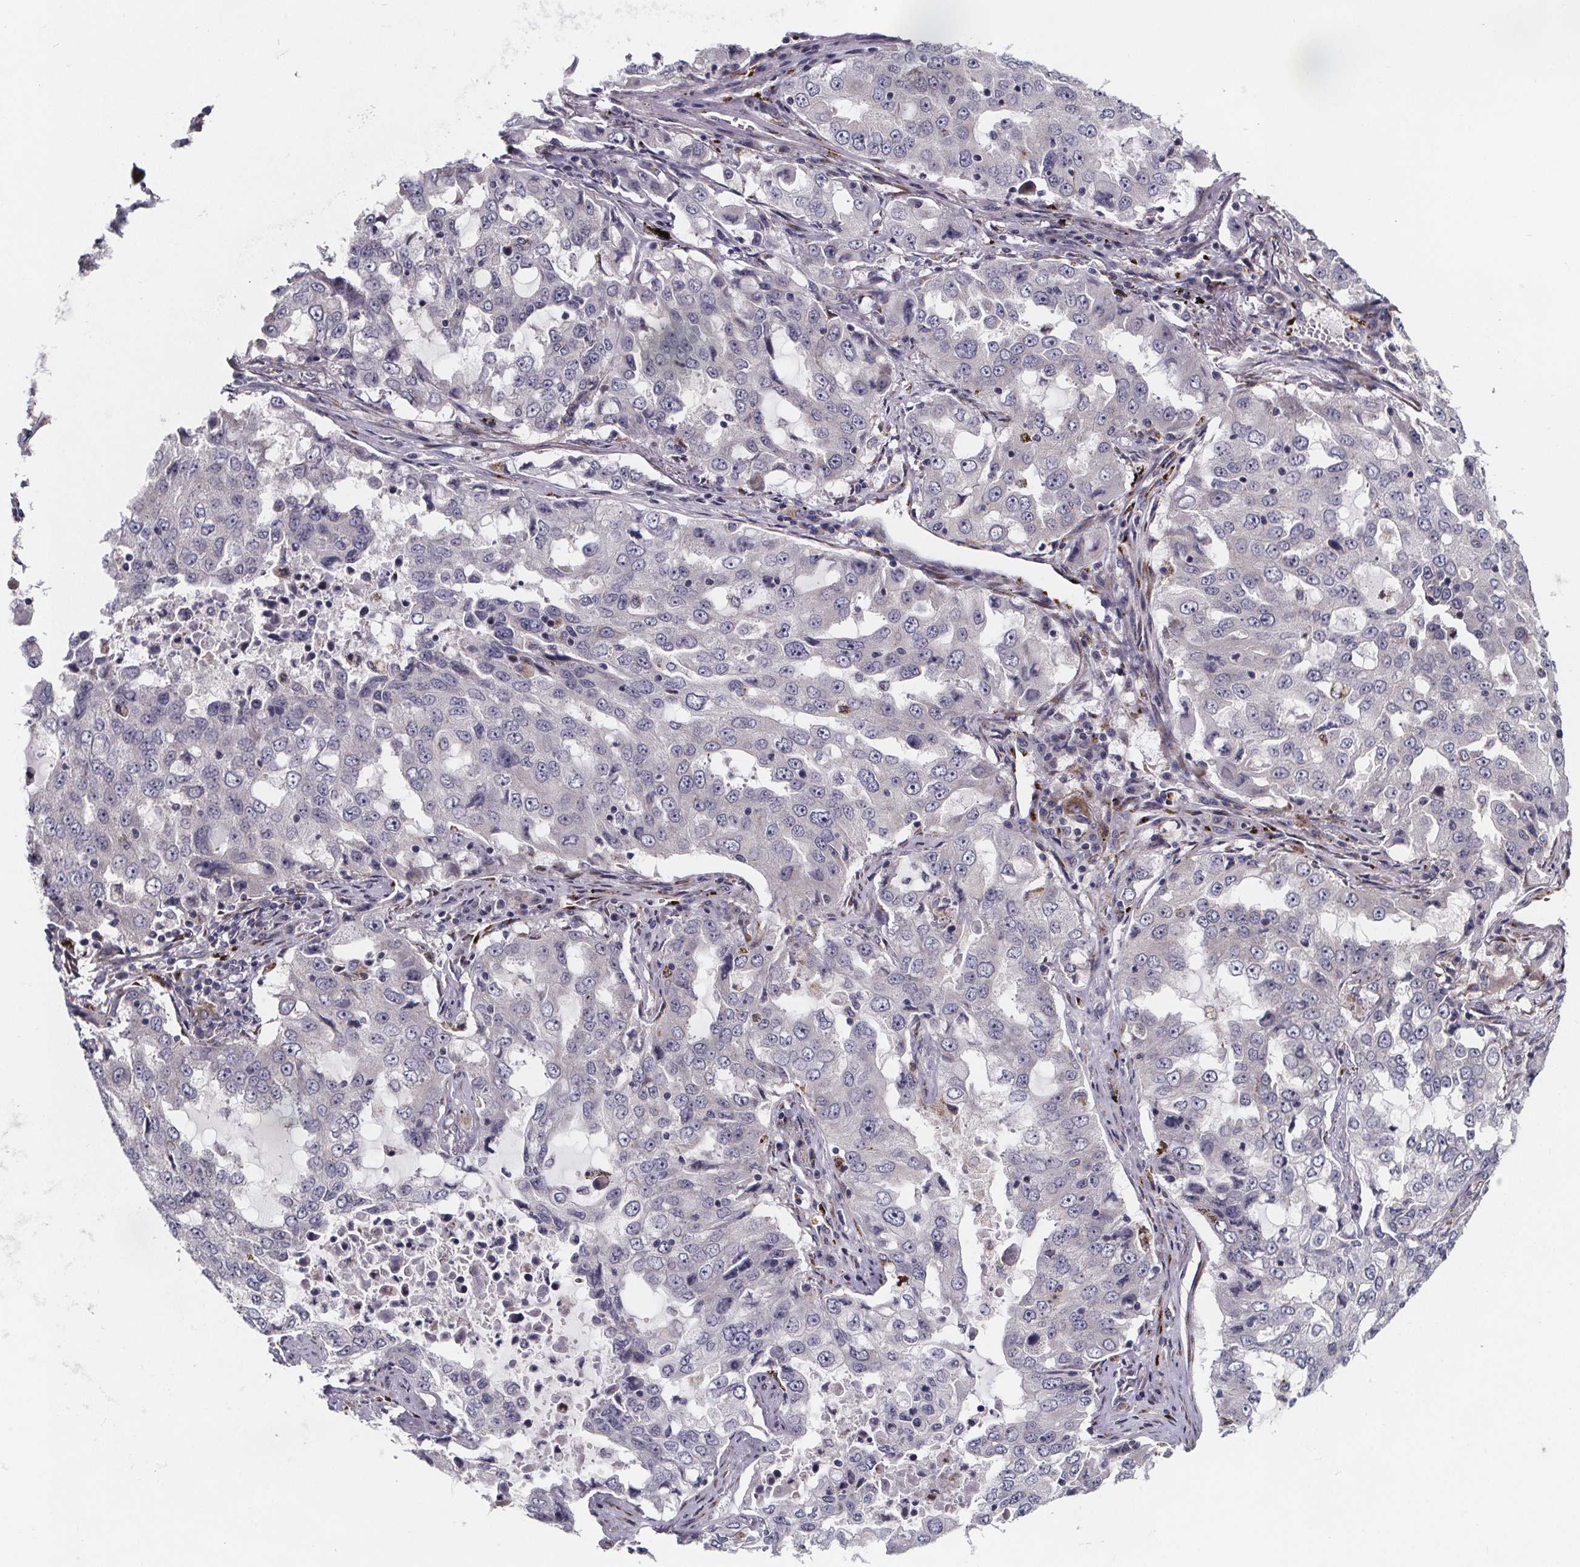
{"staining": {"intensity": "negative", "quantity": "none", "location": "none"}, "tissue": "lung cancer", "cell_type": "Tumor cells", "image_type": "cancer", "snomed": [{"axis": "morphology", "description": "Adenocarcinoma, NOS"}, {"axis": "topography", "description": "Lung"}], "caption": "Lung adenocarcinoma stained for a protein using IHC shows no positivity tumor cells.", "gene": "NDST1", "patient": {"sex": "female", "age": 61}}